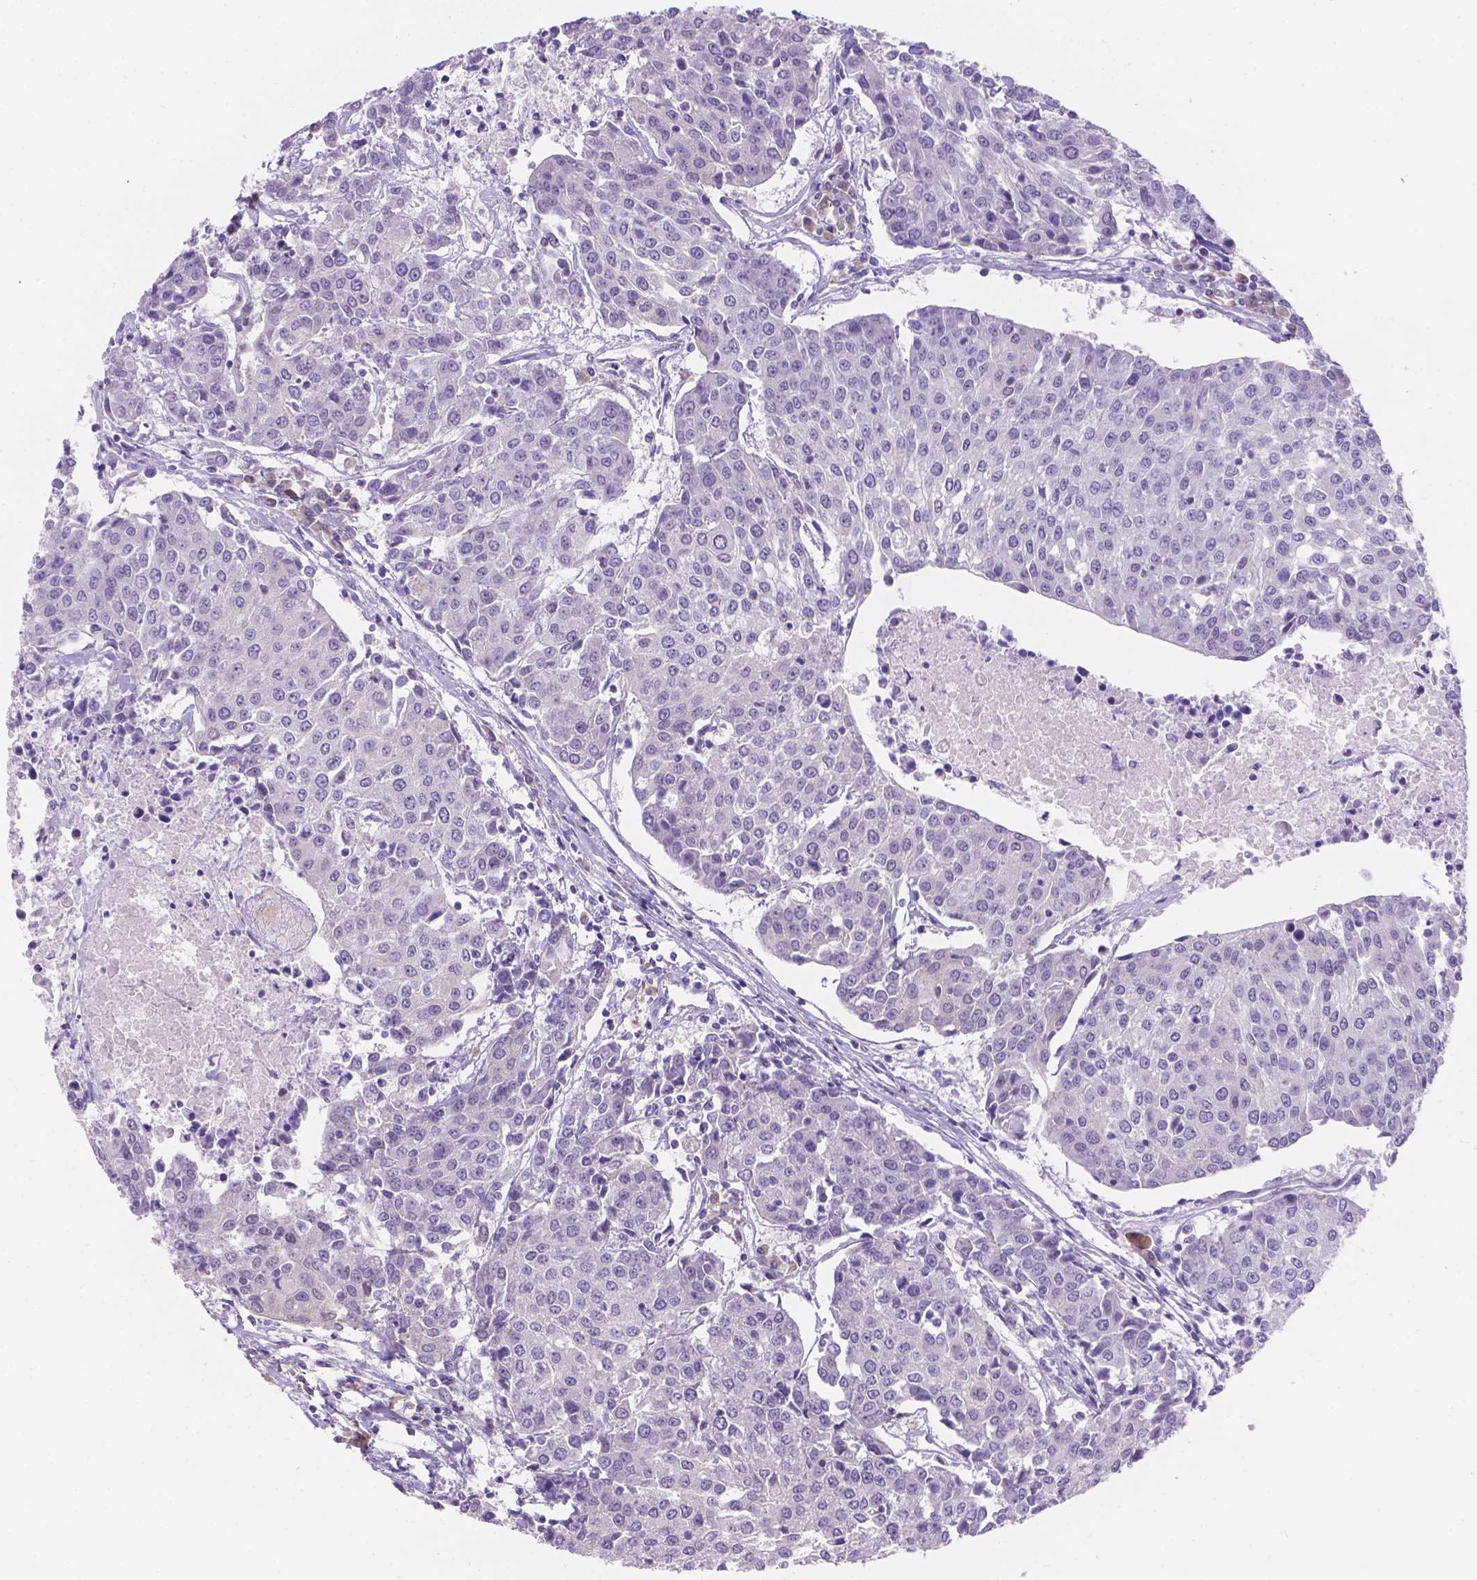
{"staining": {"intensity": "negative", "quantity": "none", "location": "none"}, "tissue": "urothelial cancer", "cell_type": "Tumor cells", "image_type": "cancer", "snomed": [{"axis": "morphology", "description": "Urothelial carcinoma, High grade"}, {"axis": "topography", "description": "Urinary bladder"}], "caption": "Tumor cells show no significant protein expression in high-grade urothelial carcinoma.", "gene": "CD96", "patient": {"sex": "female", "age": 85}}